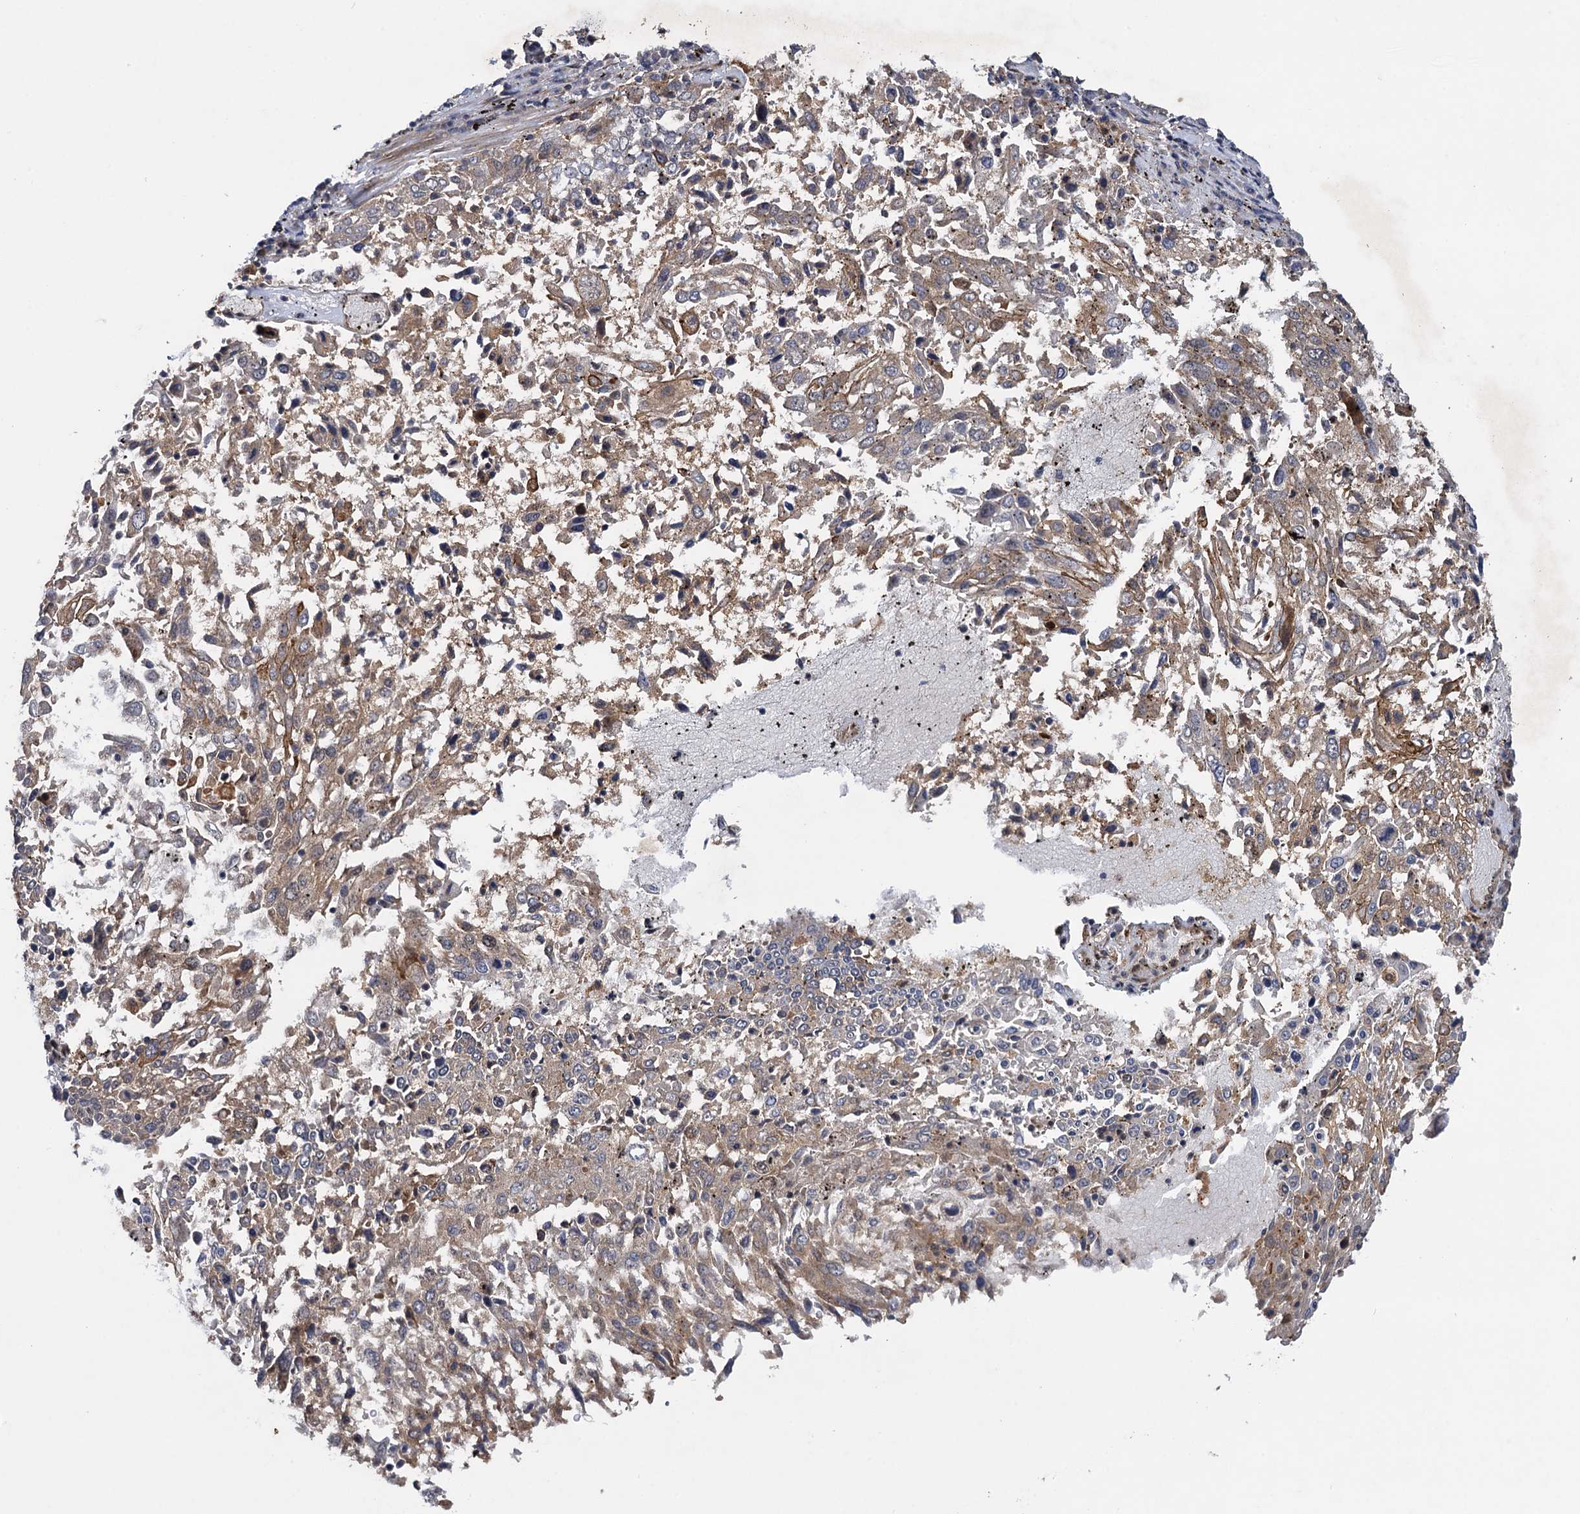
{"staining": {"intensity": "negative", "quantity": "none", "location": "none"}, "tissue": "lung cancer", "cell_type": "Tumor cells", "image_type": "cancer", "snomed": [{"axis": "morphology", "description": "Squamous cell carcinoma, NOS"}, {"axis": "topography", "description": "Lung"}], "caption": "DAB (3,3'-diaminobenzidine) immunohistochemical staining of human lung squamous cell carcinoma demonstrates no significant staining in tumor cells.", "gene": "HAUS1", "patient": {"sex": "male", "age": 65}}